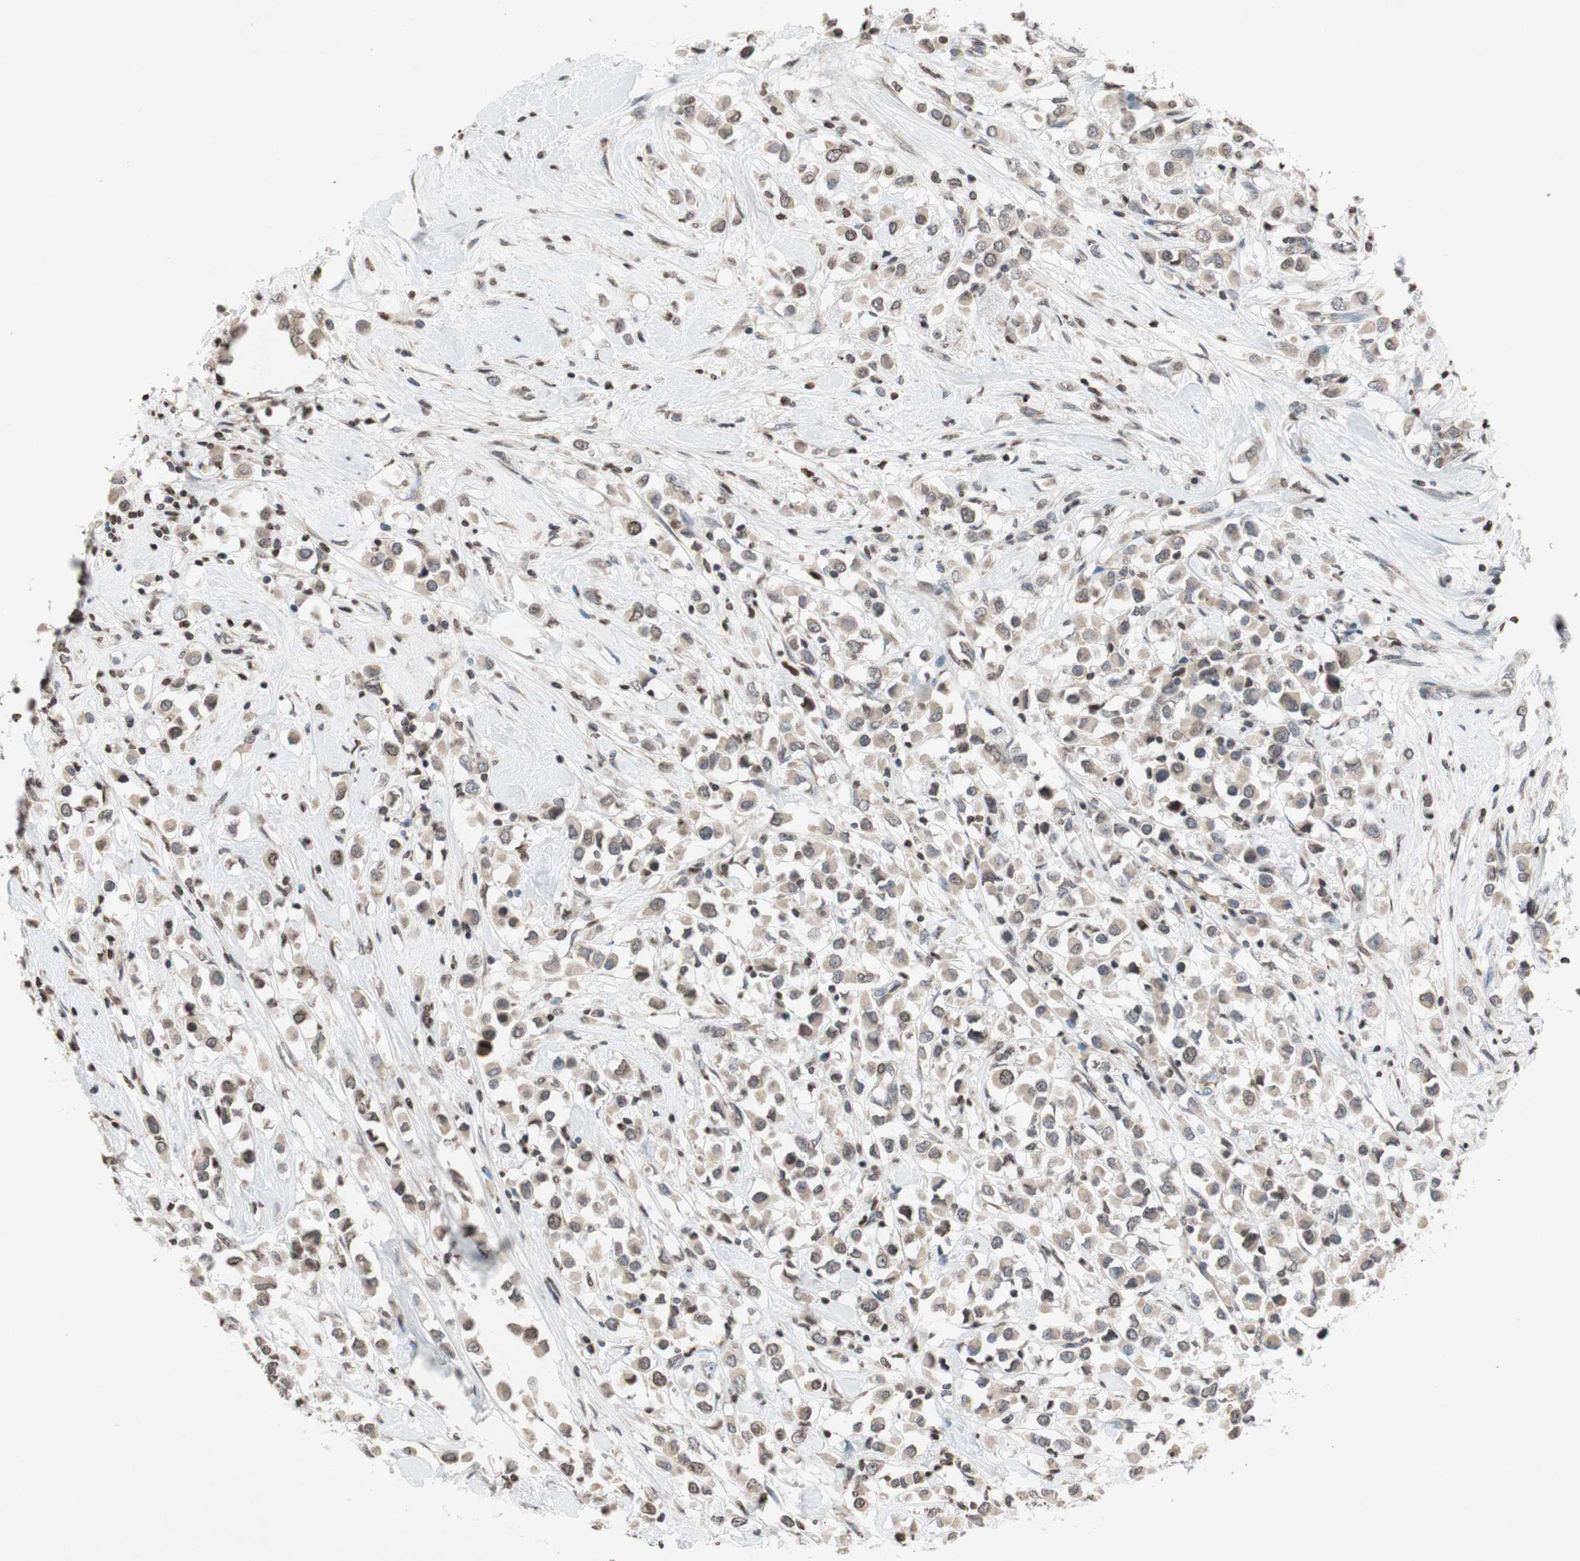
{"staining": {"intensity": "weak", "quantity": "25%-75%", "location": "cytoplasmic/membranous,nuclear"}, "tissue": "breast cancer", "cell_type": "Tumor cells", "image_type": "cancer", "snomed": [{"axis": "morphology", "description": "Duct carcinoma"}, {"axis": "topography", "description": "Breast"}], "caption": "Invasive ductal carcinoma (breast) was stained to show a protein in brown. There is low levels of weak cytoplasmic/membranous and nuclear expression in approximately 25%-75% of tumor cells.", "gene": "MCM6", "patient": {"sex": "female", "age": 61}}